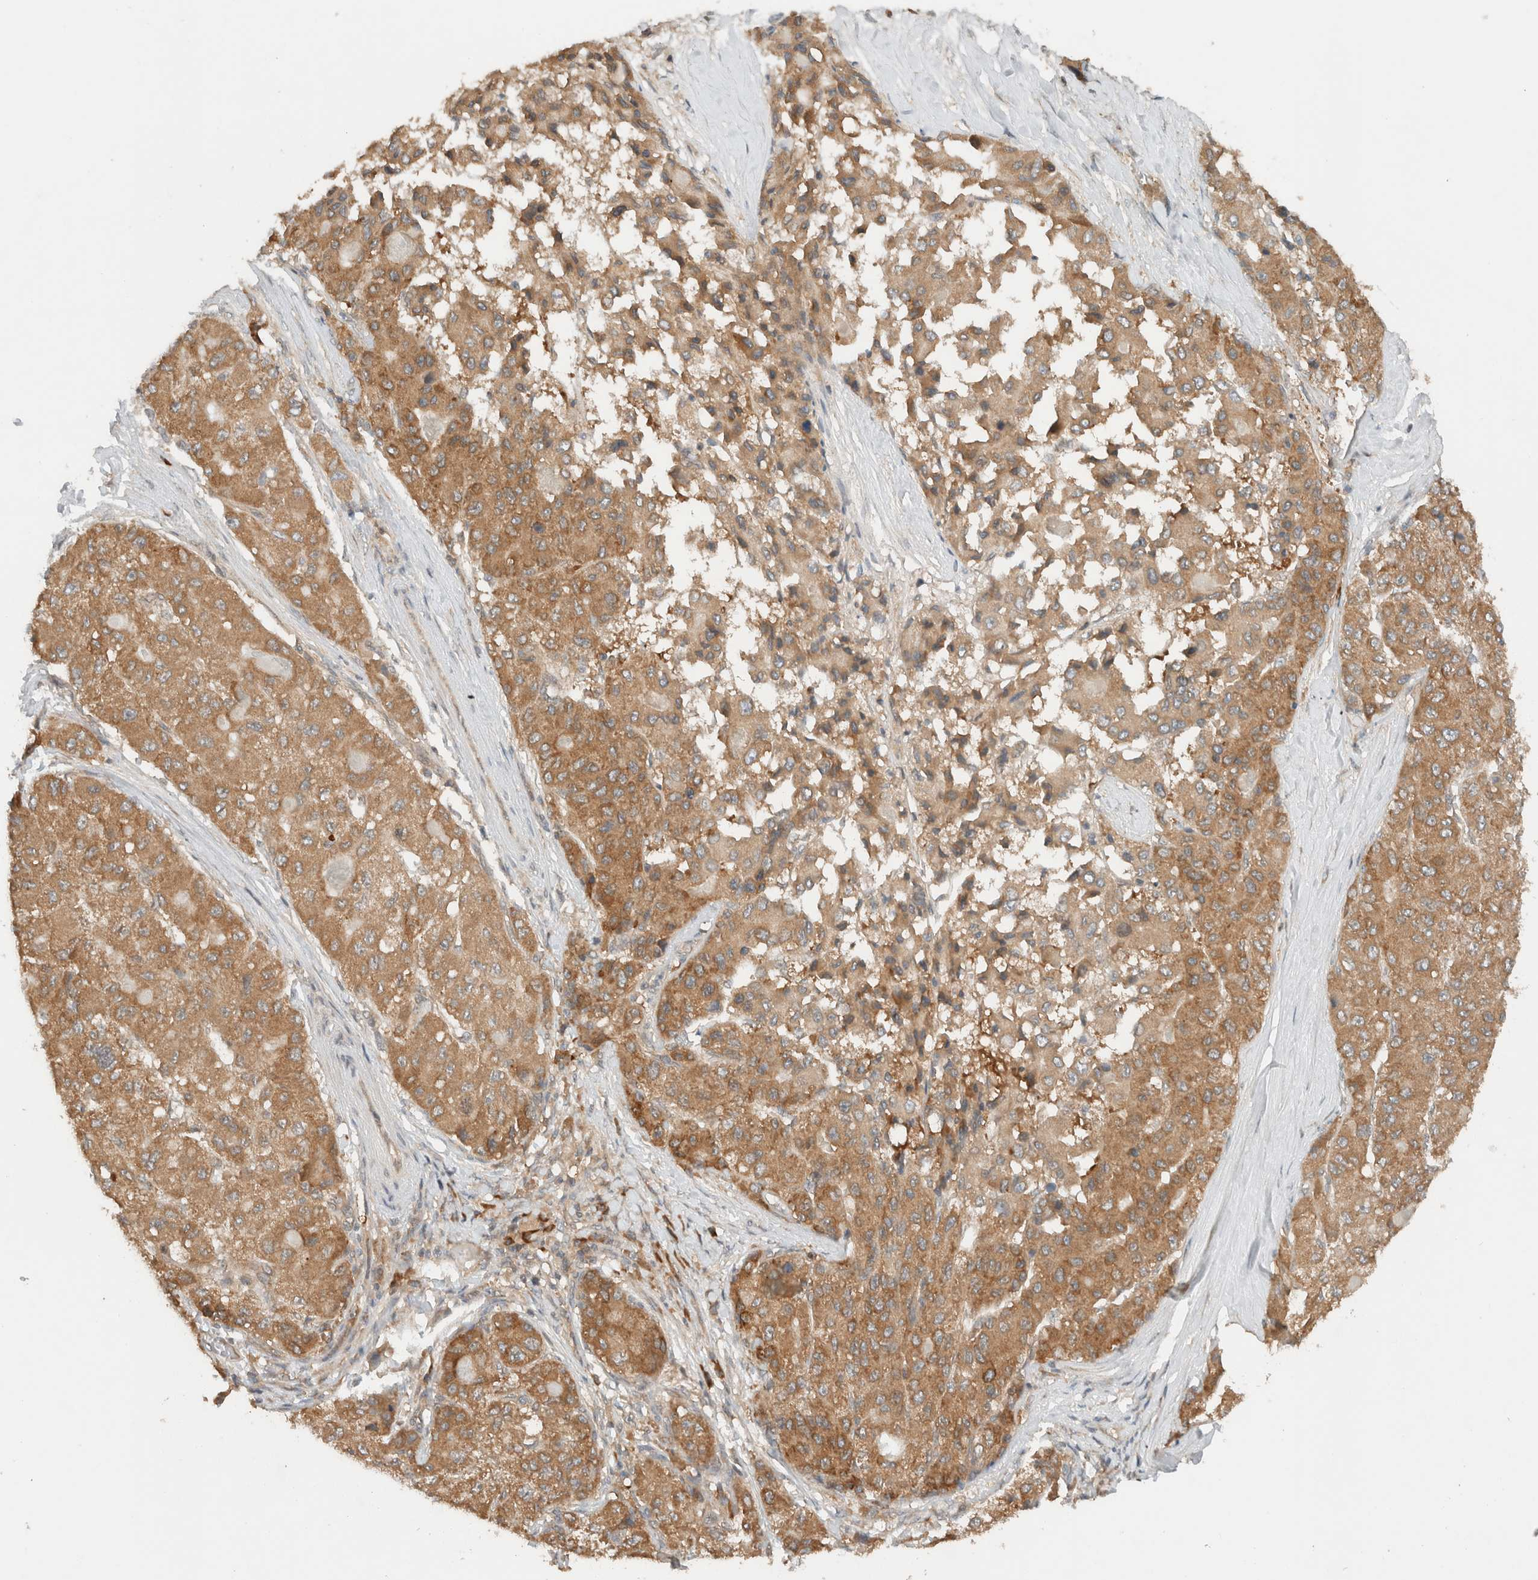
{"staining": {"intensity": "moderate", "quantity": ">75%", "location": "cytoplasmic/membranous"}, "tissue": "liver cancer", "cell_type": "Tumor cells", "image_type": "cancer", "snomed": [{"axis": "morphology", "description": "Carcinoma, Hepatocellular, NOS"}, {"axis": "topography", "description": "Liver"}], "caption": "About >75% of tumor cells in liver cancer (hepatocellular carcinoma) show moderate cytoplasmic/membranous protein expression as visualized by brown immunohistochemical staining.", "gene": "ARFGEF2", "patient": {"sex": "male", "age": 80}}